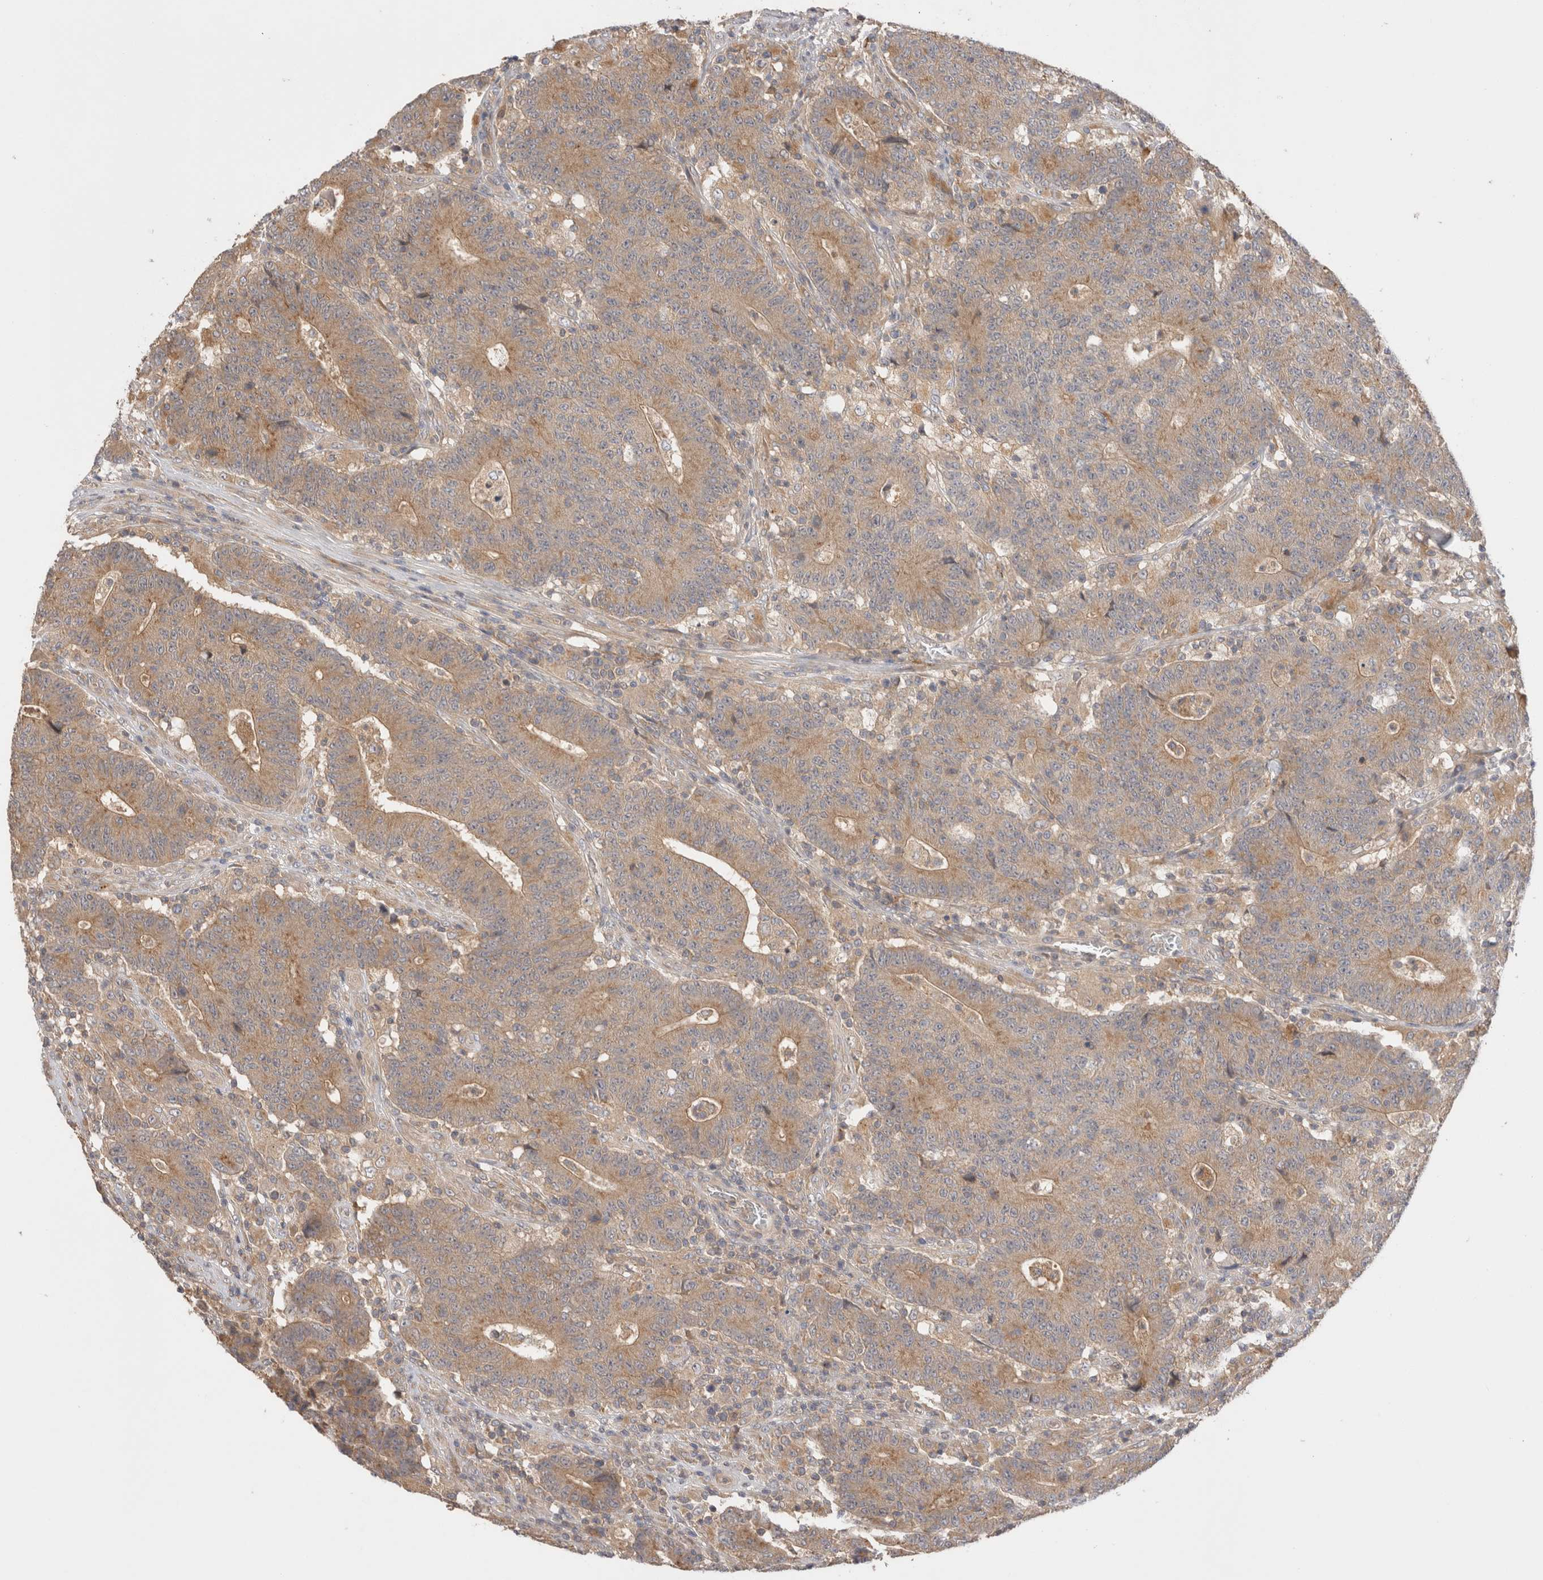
{"staining": {"intensity": "moderate", "quantity": ">75%", "location": "cytoplasmic/membranous"}, "tissue": "colorectal cancer", "cell_type": "Tumor cells", "image_type": "cancer", "snomed": [{"axis": "morphology", "description": "Normal tissue, NOS"}, {"axis": "morphology", "description": "Adenocarcinoma, NOS"}, {"axis": "topography", "description": "Colon"}], "caption": "Immunohistochemical staining of adenocarcinoma (colorectal) shows medium levels of moderate cytoplasmic/membranous protein expression in approximately >75% of tumor cells. (brown staining indicates protein expression, while blue staining denotes nuclei).", "gene": "VPS28", "patient": {"sex": "female", "age": 75}}